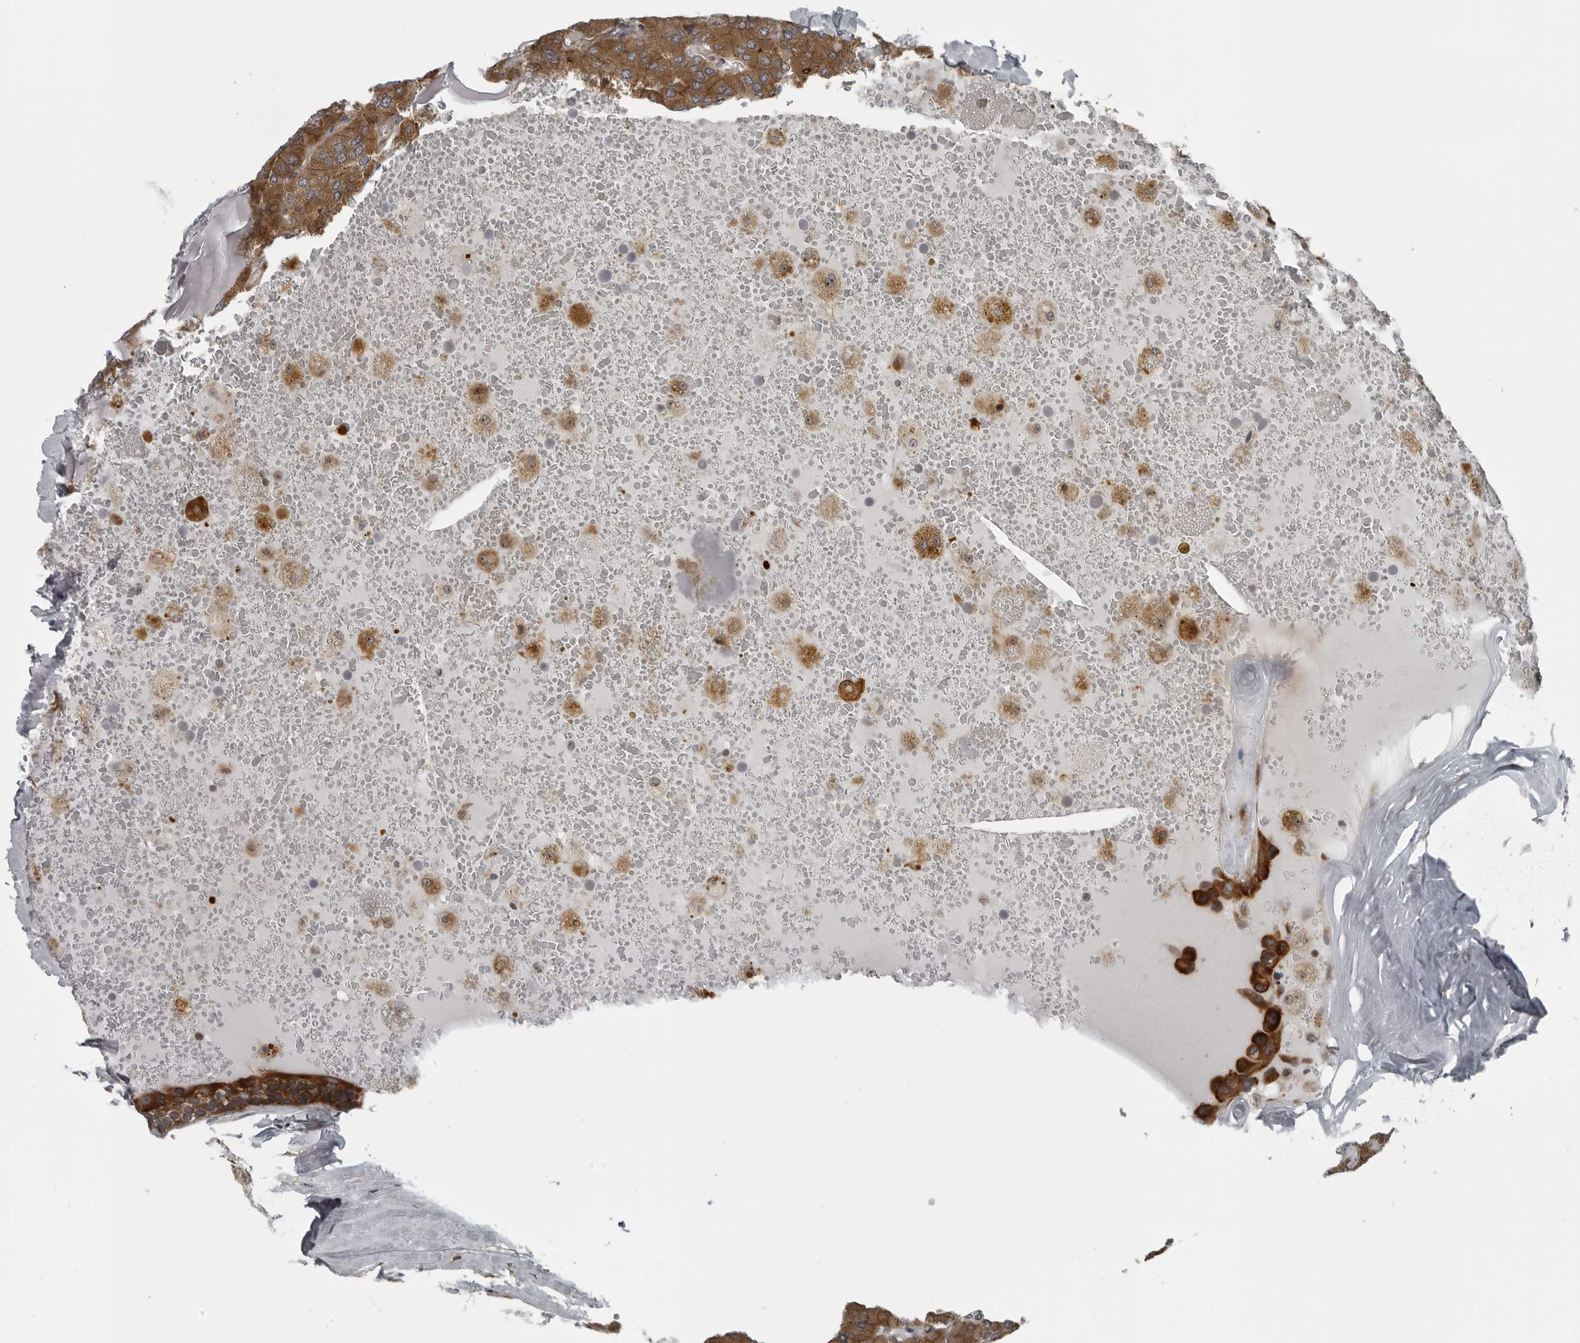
{"staining": {"intensity": "moderate", "quantity": ">75%", "location": "cytoplasmic/membranous"}, "tissue": "parathyroid gland", "cell_type": "Glandular cells", "image_type": "normal", "snomed": [{"axis": "morphology", "description": "Normal tissue, NOS"}, {"axis": "morphology", "description": "Adenoma, NOS"}, {"axis": "topography", "description": "Parathyroid gland"}], "caption": "This micrograph exhibits normal parathyroid gland stained with immunohistochemistry (IHC) to label a protein in brown. The cytoplasmic/membranous of glandular cells show moderate positivity for the protein. Nuclei are counter-stained blue.", "gene": "FAM102B", "patient": {"sex": "female", "age": 86}}